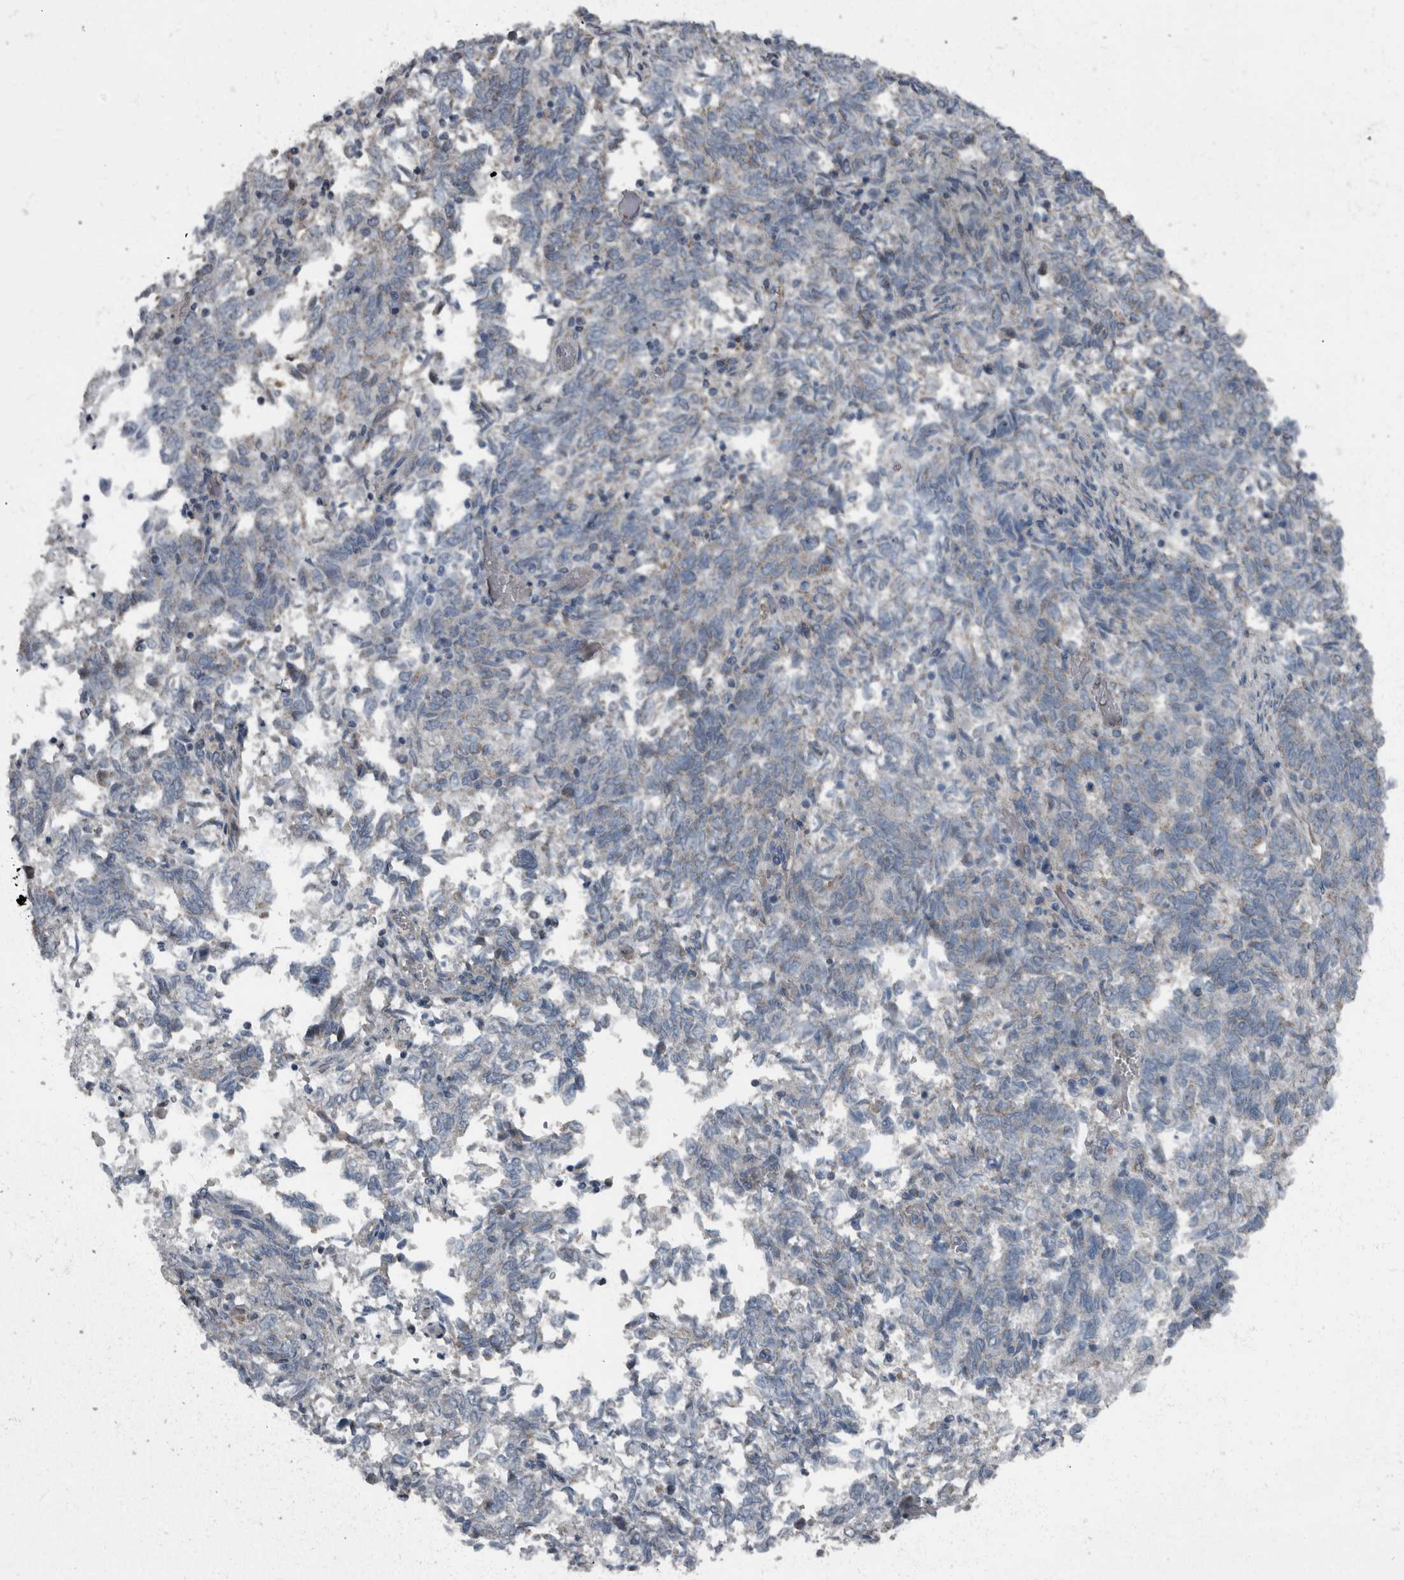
{"staining": {"intensity": "negative", "quantity": "none", "location": "none"}, "tissue": "endometrial cancer", "cell_type": "Tumor cells", "image_type": "cancer", "snomed": [{"axis": "morphology", "description": "Adenocarcinoma, NOS"}, {"axis": "topography", "description": "Endometrium"}], "caption": "Tumor cells show no significant positivity in adenocarcinoma (endometrial). The staining is performed using DAB brown chromogen with nuclei counter-stained in using hematoxylin.", "gene": "RABGGTB", "patient": {"sex": "female", "age": 80}}